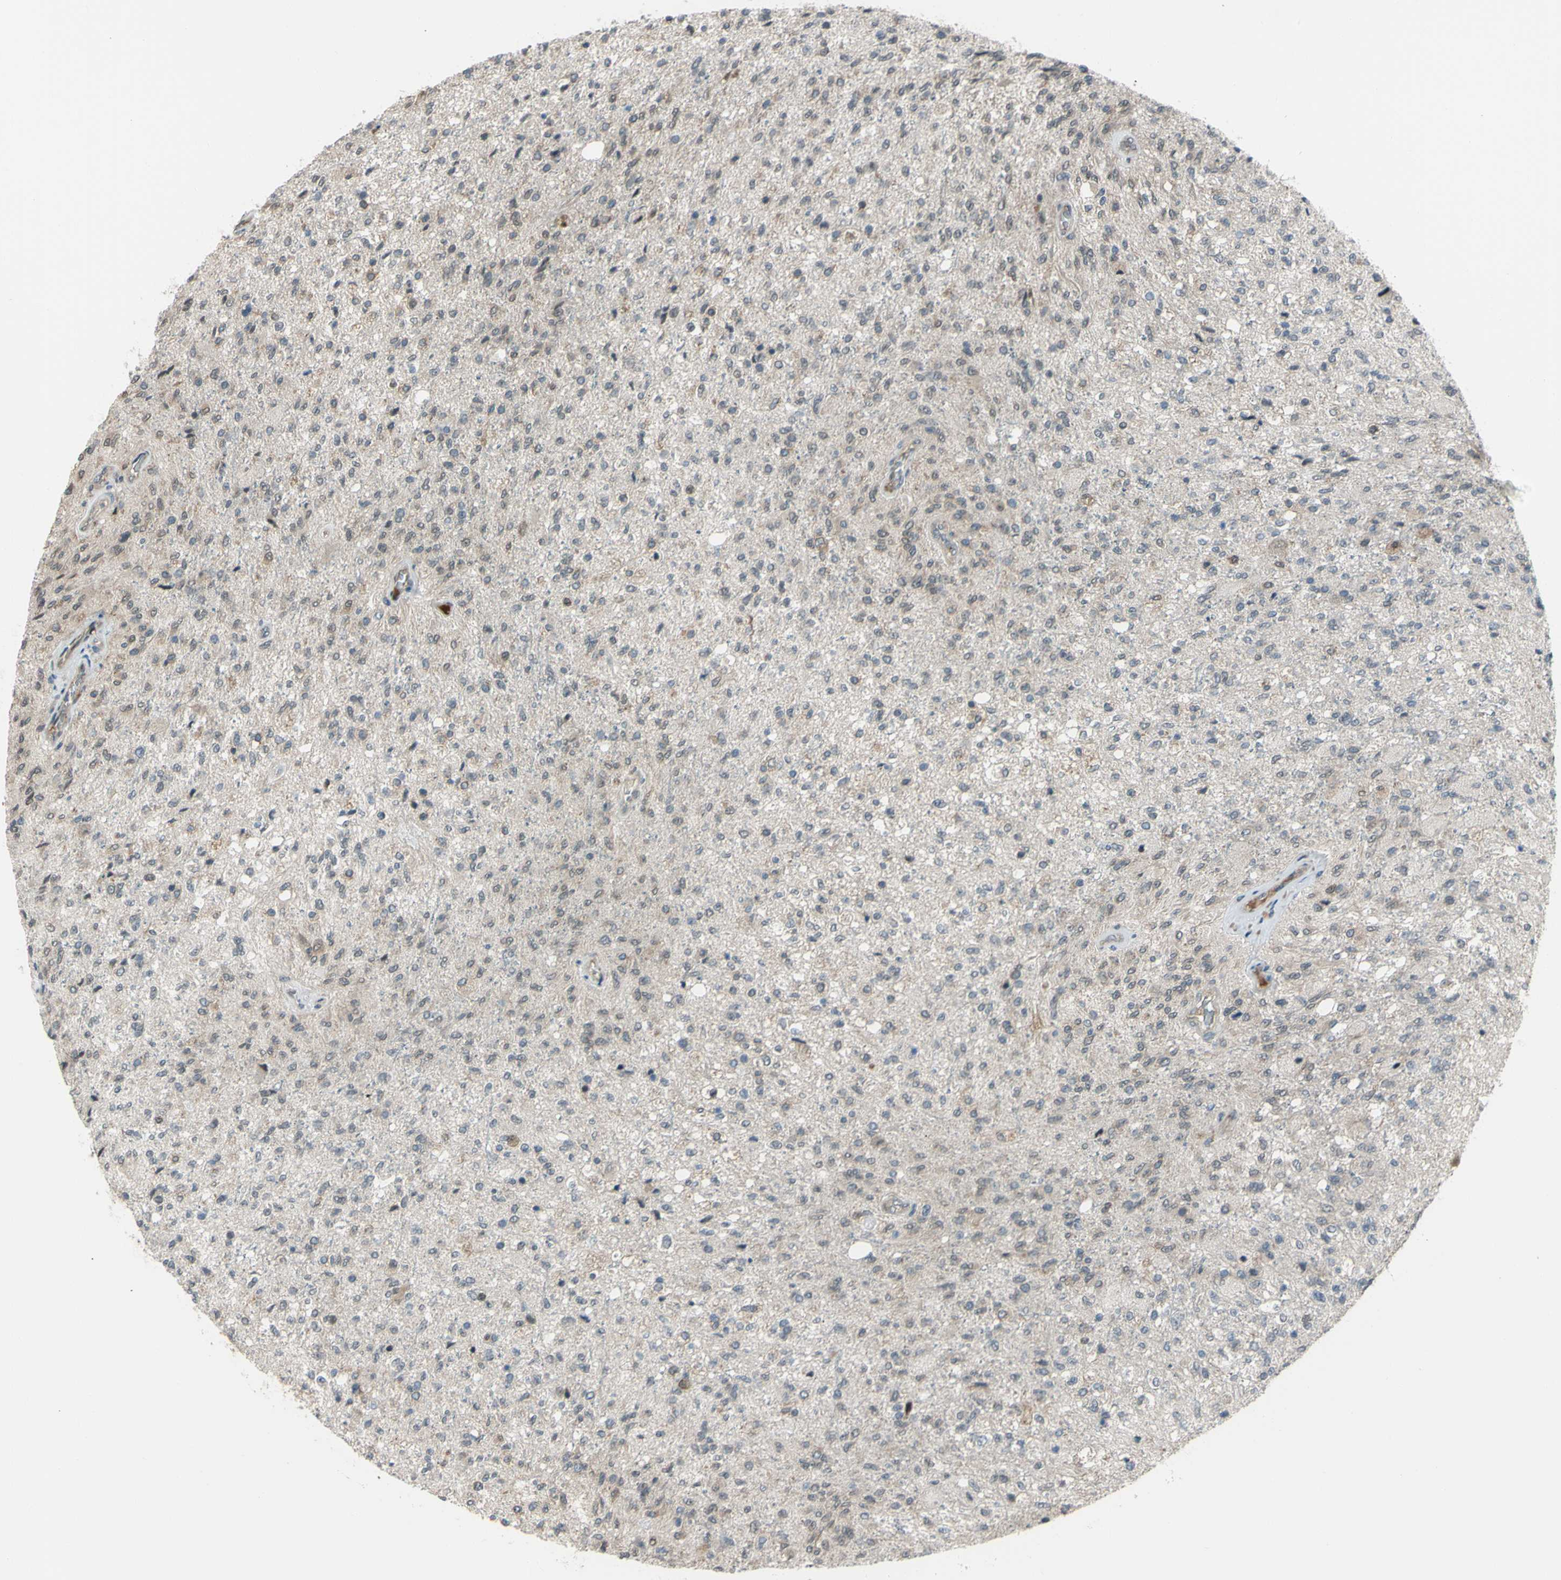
{"staining": {"intensity": "weak", "quantity": "<25%", "location": "cytoplasmic/membranous"}, "tissue": "glioma", "cell_type": "Tumor cells", "image_type": "cancer", "snomed": [{"axis": "morphology", "description": "Normal tissue, NOS"}, {"axis": "morphology", "description": "Glioma, malignant, High grade"}, {"axis": "topography", "description": "Cerebral cortex"}], "caption": "Malignant high-grade glioma stained for a protein using immunohistochemistry (IHC) displays no staining tumor cells.", "gene": "FLII", "patient": {"sex": "male", "age": 77}}